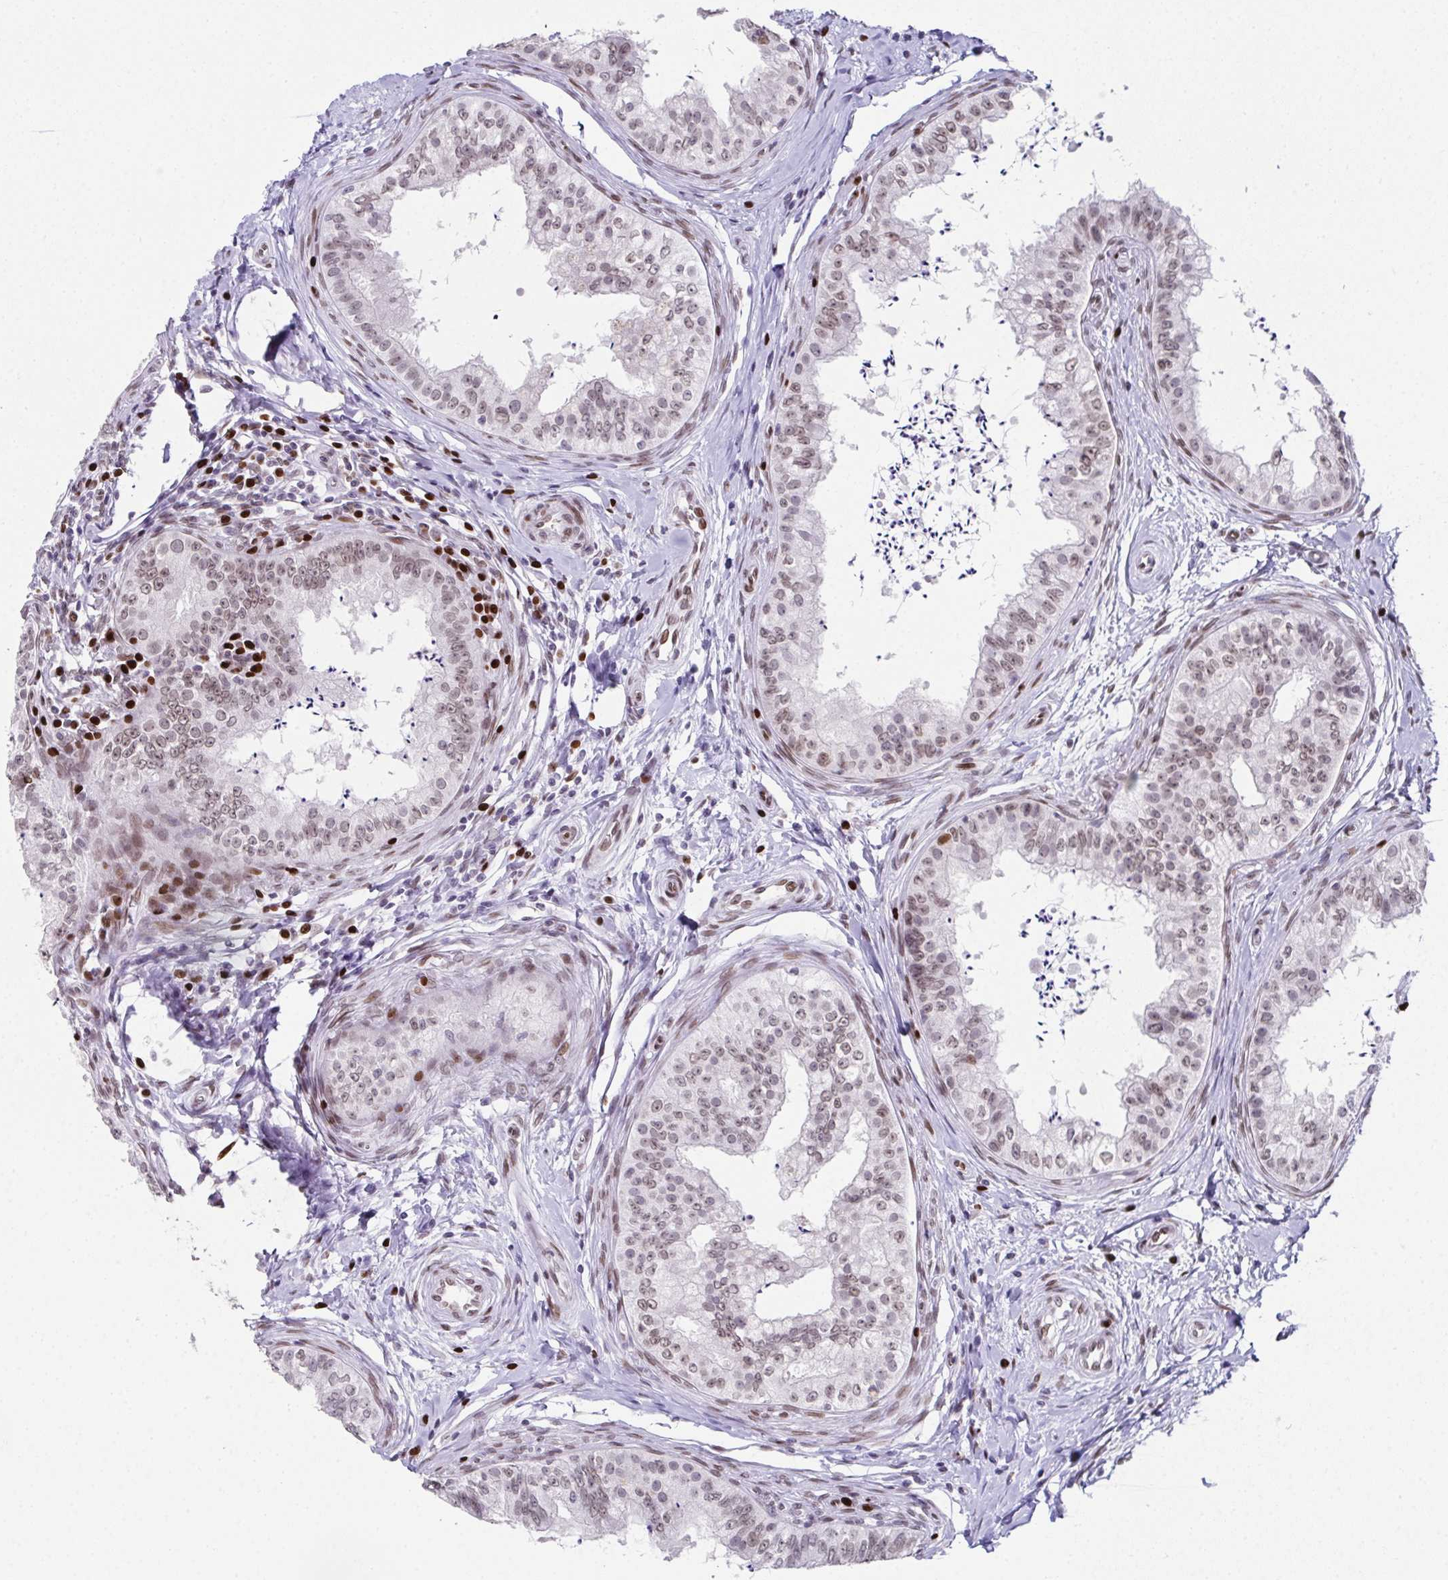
{"staining": {"intensity": "moderate", "quantity": ">75%", "location": "nuclear"}, "tissue": "epididymis", "cell_type": "Glandular cells", "image_type": "normal", "snomed": [{"axis": "morphology", "description": "Normal tissue, NOS"}, {"axis": "topography", "description": "Epididymis"}], "caption": "An immunohistochemistry (IHC) micrograph of normal tissue is shown. Protein staining in brown labels moderate nuclear positivity in epididymis within glandular cells. The staining was performed using DAB, with brown indicating positive protein expression. Nuclei are stained blue with hematoxylin.", "gene": "RB1", "patient": {"sex": "male", "age": 24}}